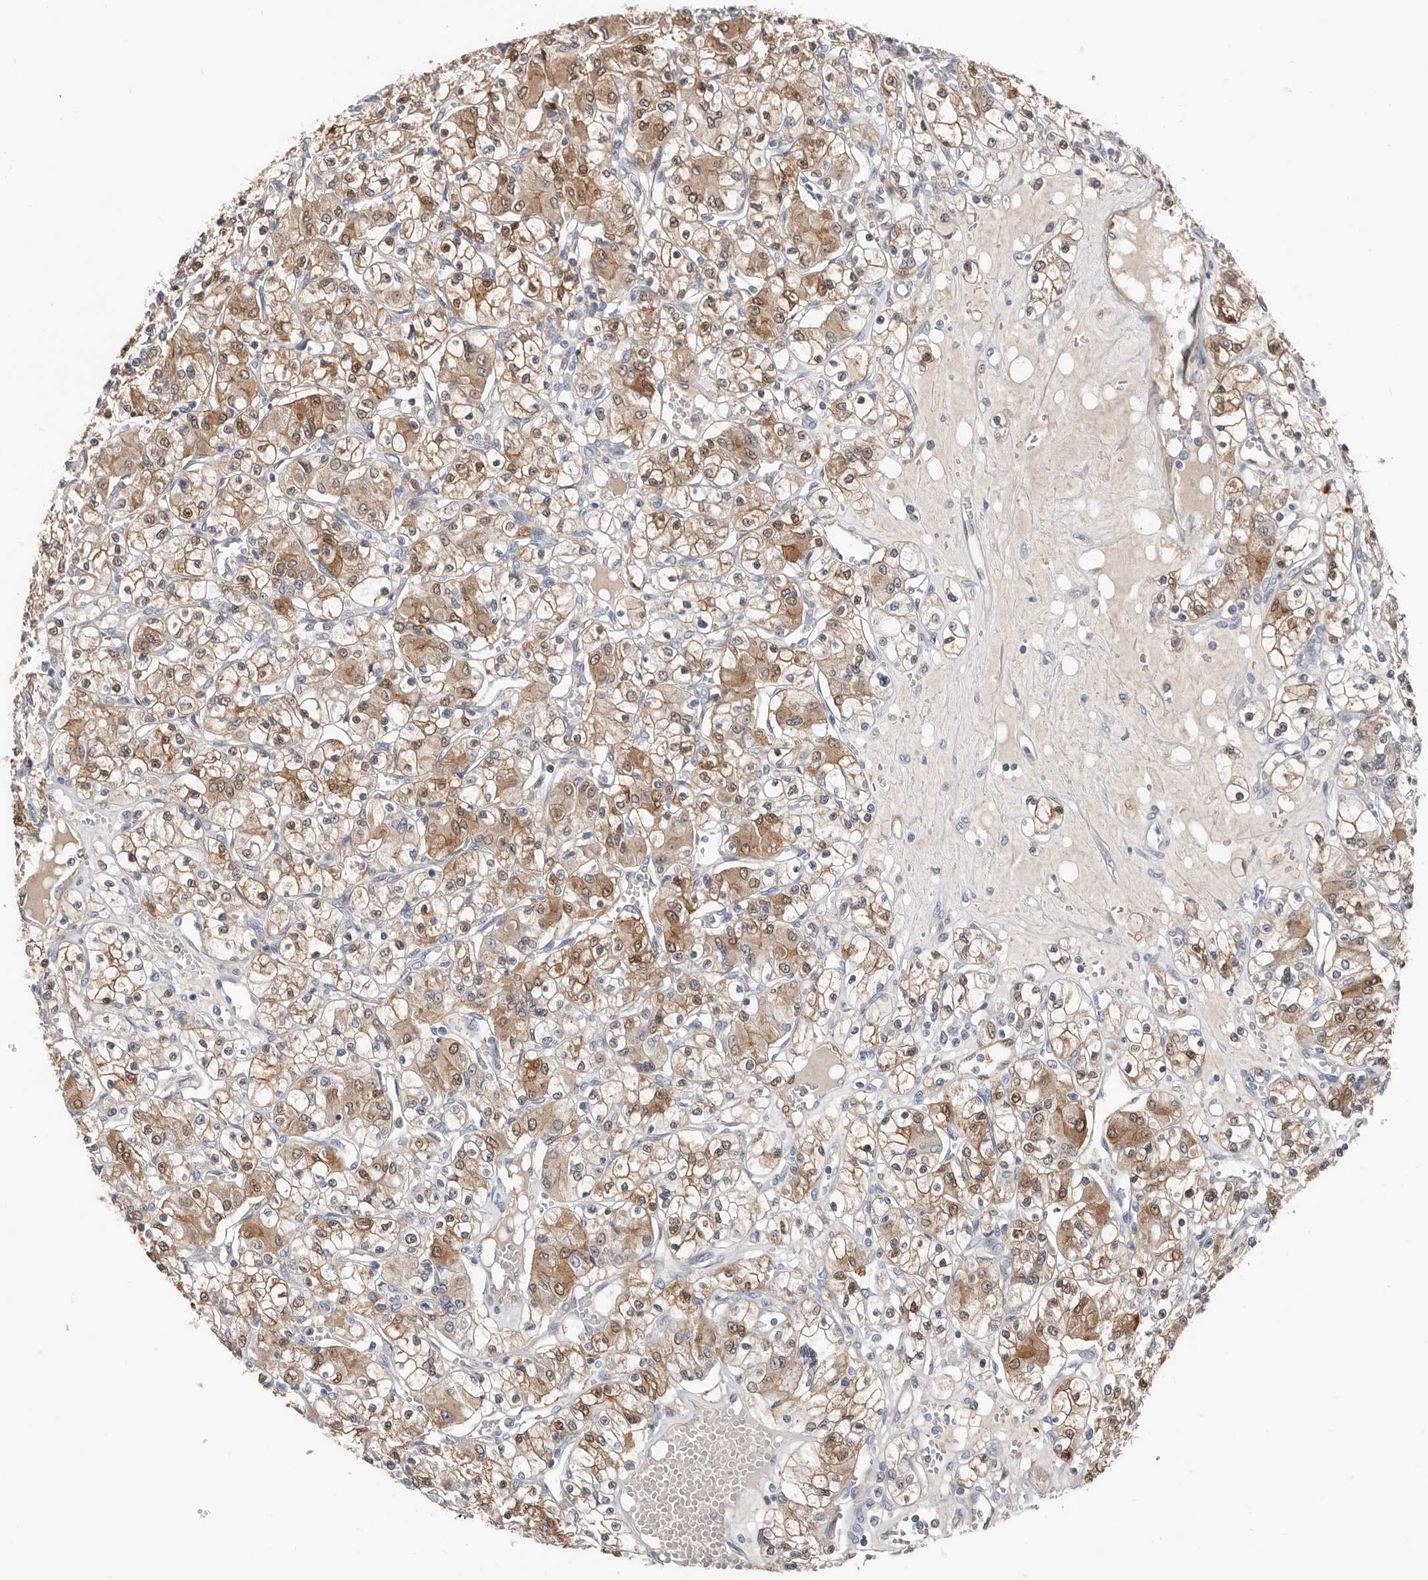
{"staining": {"intensity": "moderate", "quantity": ">75%", "location": "cytoplasmic/membranous,nuclear"}, "tissue": "renal cancer", "cell_type": "Tumor cells", "image_type": "cancer", "snomed": [{"axis": "morphology", "description": "Adenocarcinoma, NOS"}, {"axis": "topography", "description": "Kidney"}], "caption": "Brown immunohistochemical staining in adenocarcinoma (renal) demonstrates moderate cytoplasmic/membranous and nuclear staining in about >75% of tumor cells.", "gene": "ASRGL1", "patient": {"sex": "female", "age": 59}}